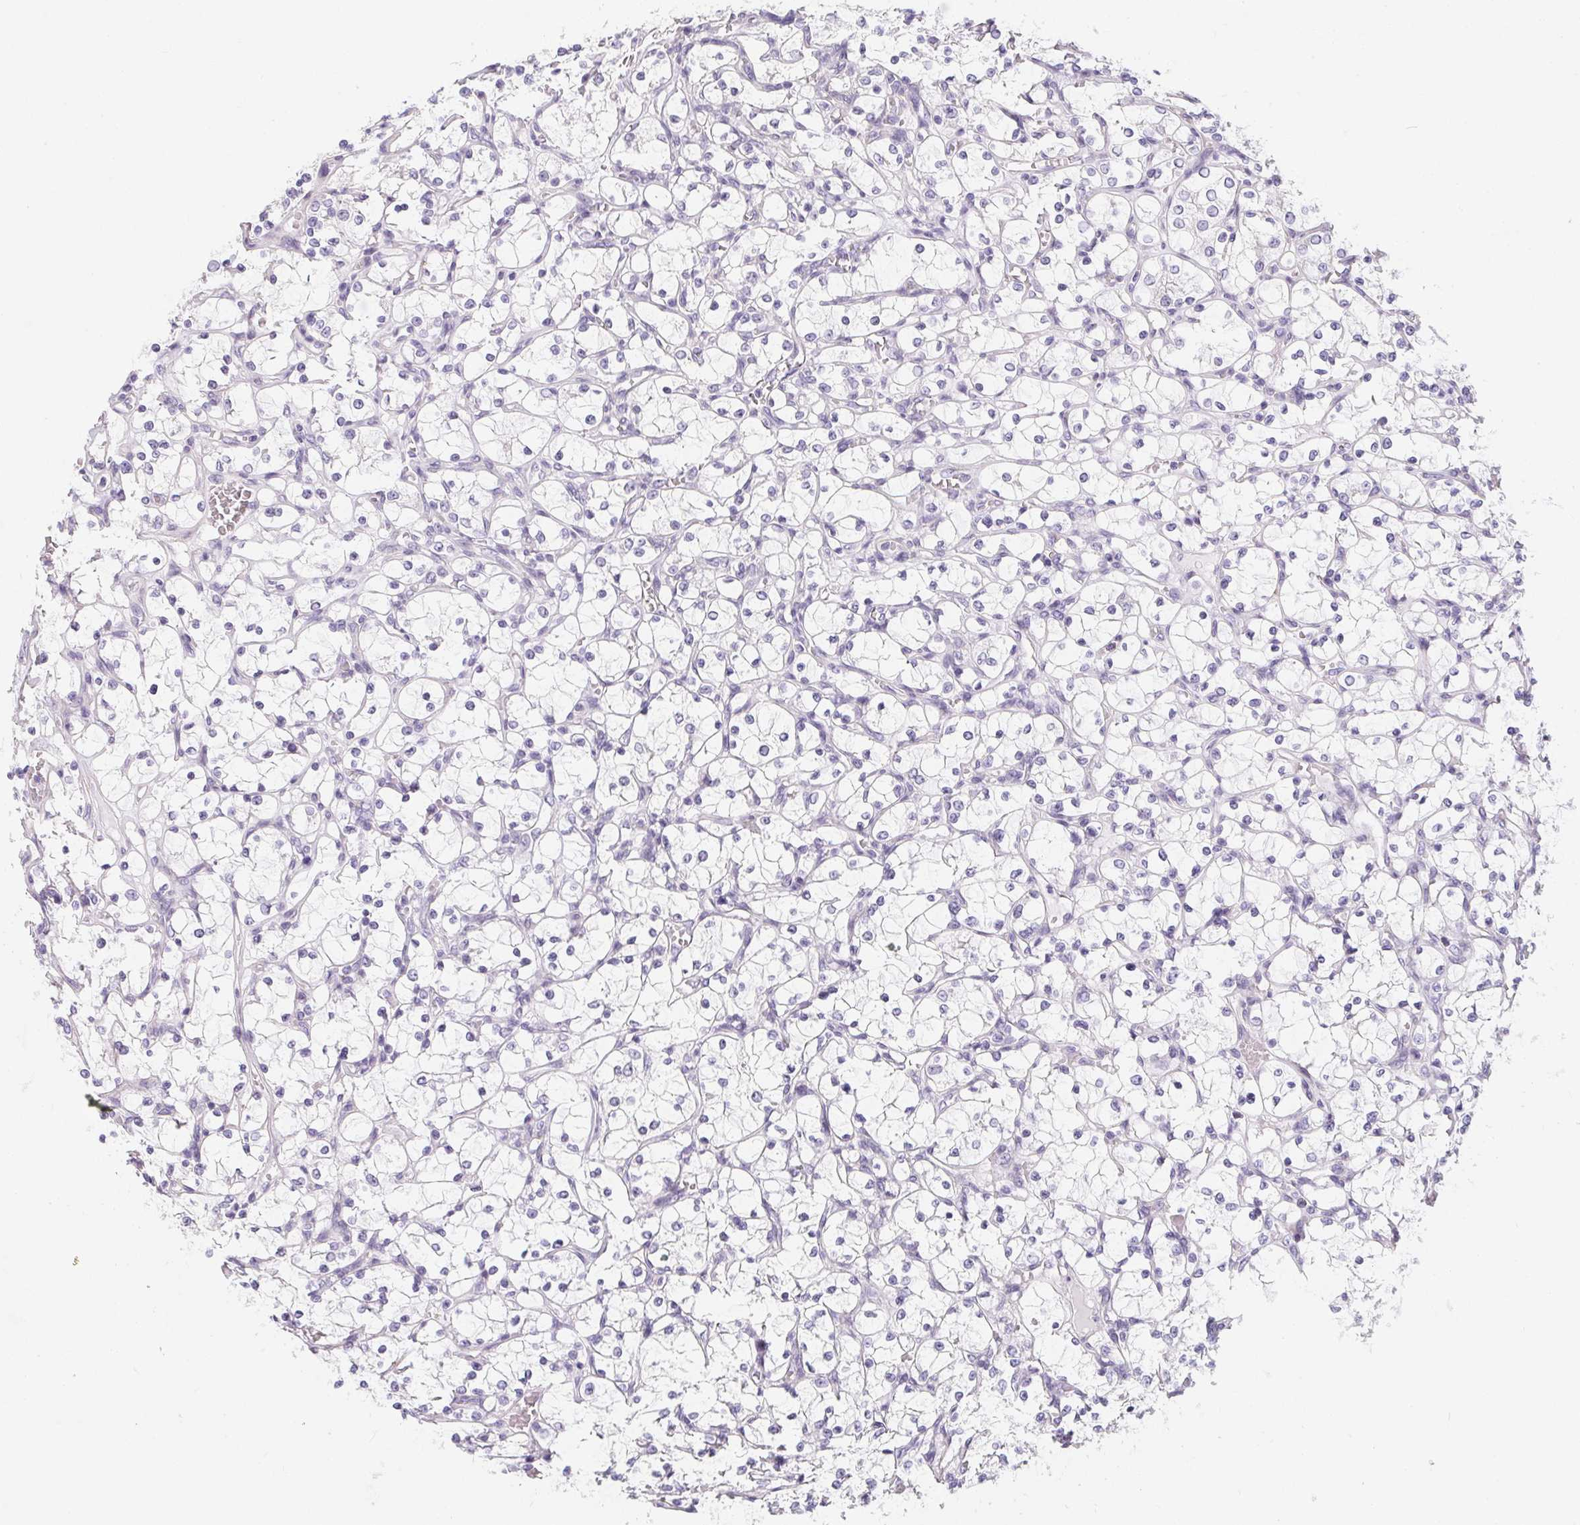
{"staining": {"intensity": "negative", "quantity": "none", "location": "none"}, "tissue": "renal cancer", "cell_type": "Tumor cells", "image_type": "cancer", "snomed": [{"axis": "morphology", "description": "Adenocarcinoma, NOS"}, {"axis": "topography", "description": "Kidney"}], "caption": "Human adenocarcinoma (renal) stained for a protein using IHC demonstrates no positivity in tumor cells.", "gene": "MAP1A", "patient": {"sex": "female", "age": 69}}